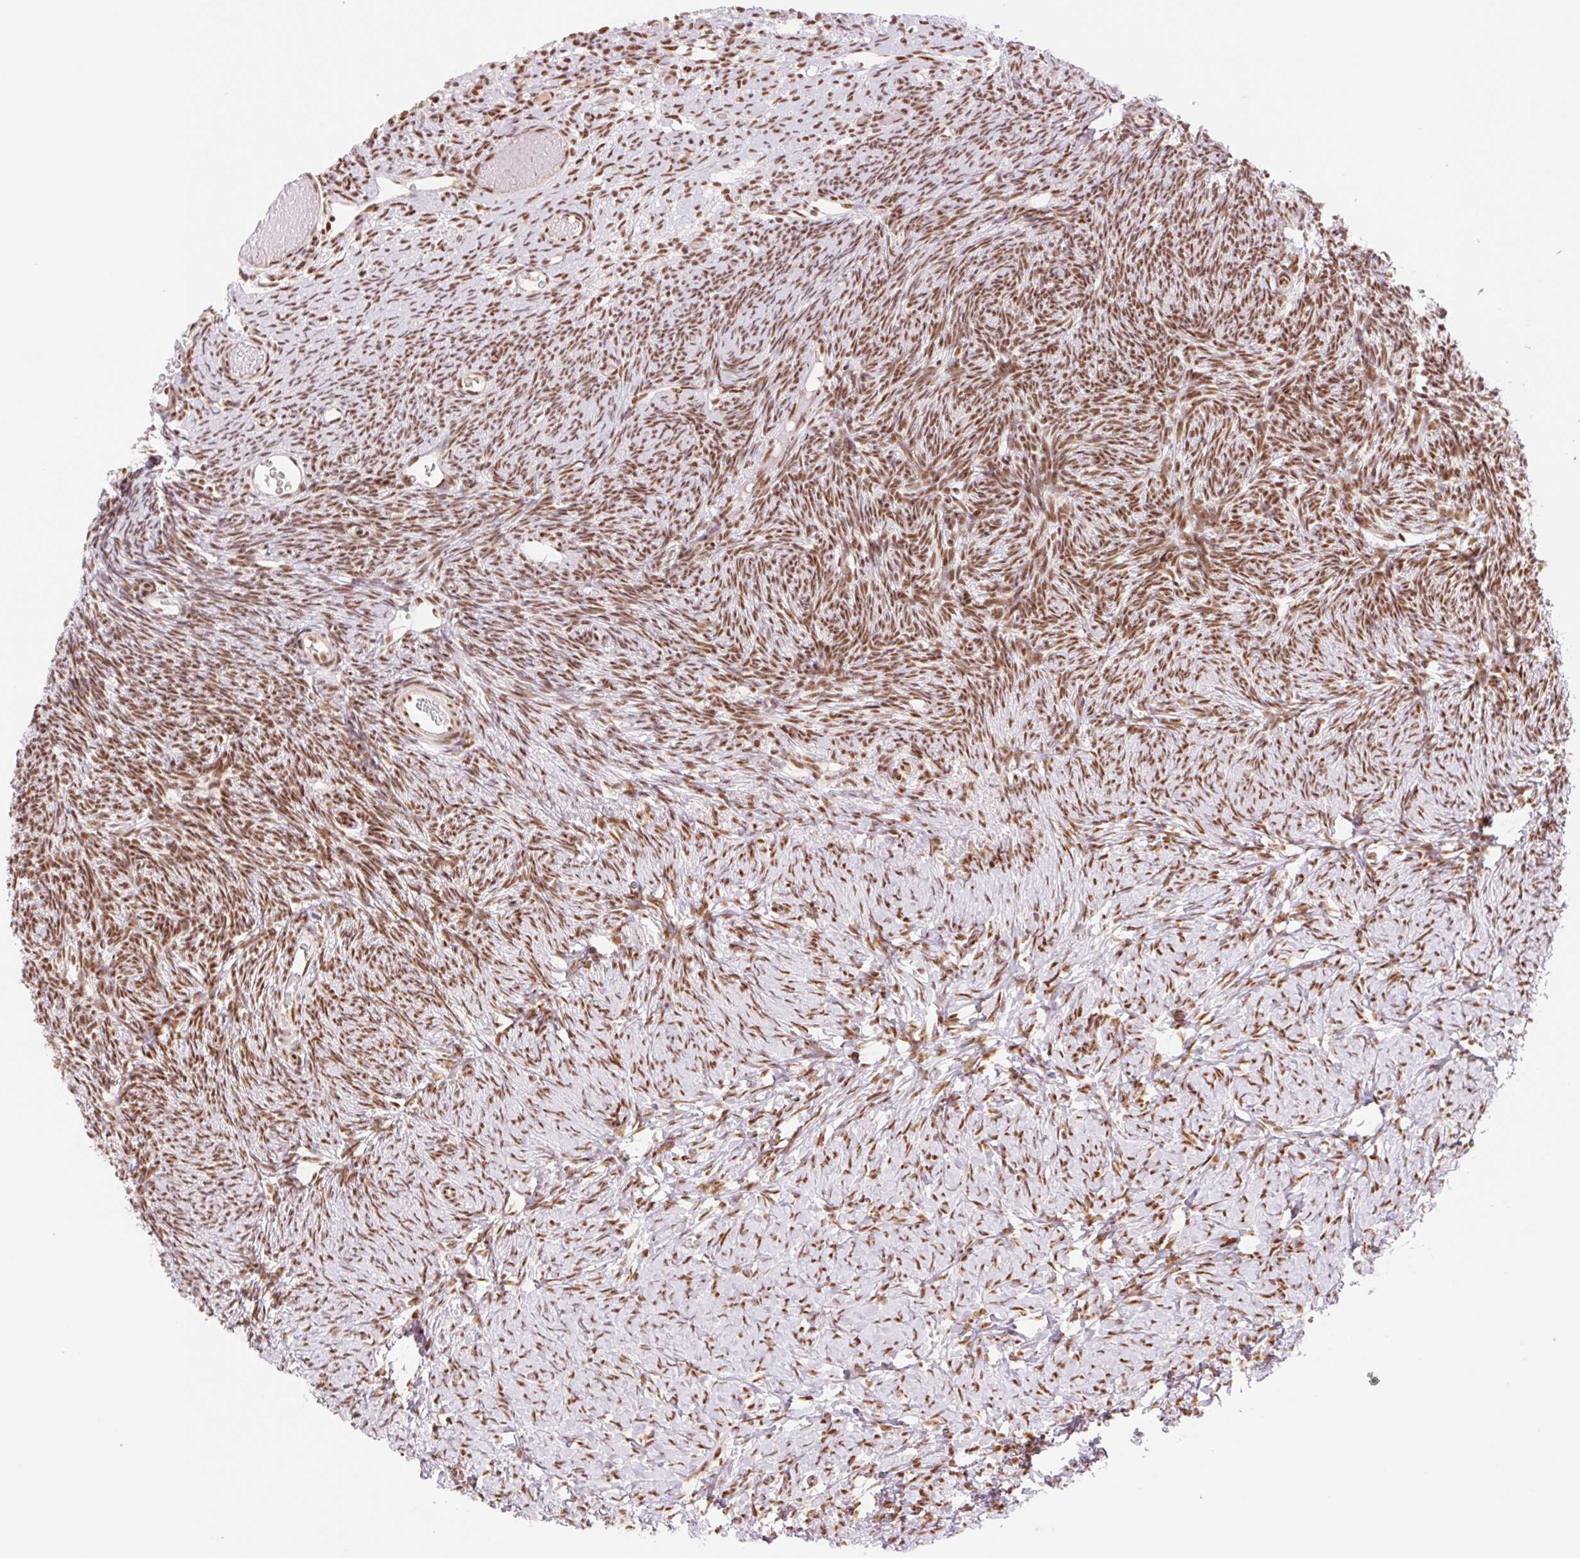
{"staining": {"intensity": "strong", "quantity": ">75%", "location": "nuclear"}, "tissue": "ovary", "cell_type": "Follicle cells", "image_type": "normal", "snomed": [{"axis": "morphology", "description": "Normal tissue, NOS"}, {"axis": "topography", "description": "Ovary"}], "caption": "Normal ovary shows strong nuclear expression in approximately >75% of follicle cells, visualized by immunohistochemistry. Using DAB (brown) and hematoxylin (blue) stains, captured at high magnification using brightfield microscopy.", "gene": "PRDM11", "patient": {"sex": "female", "age": 39}}